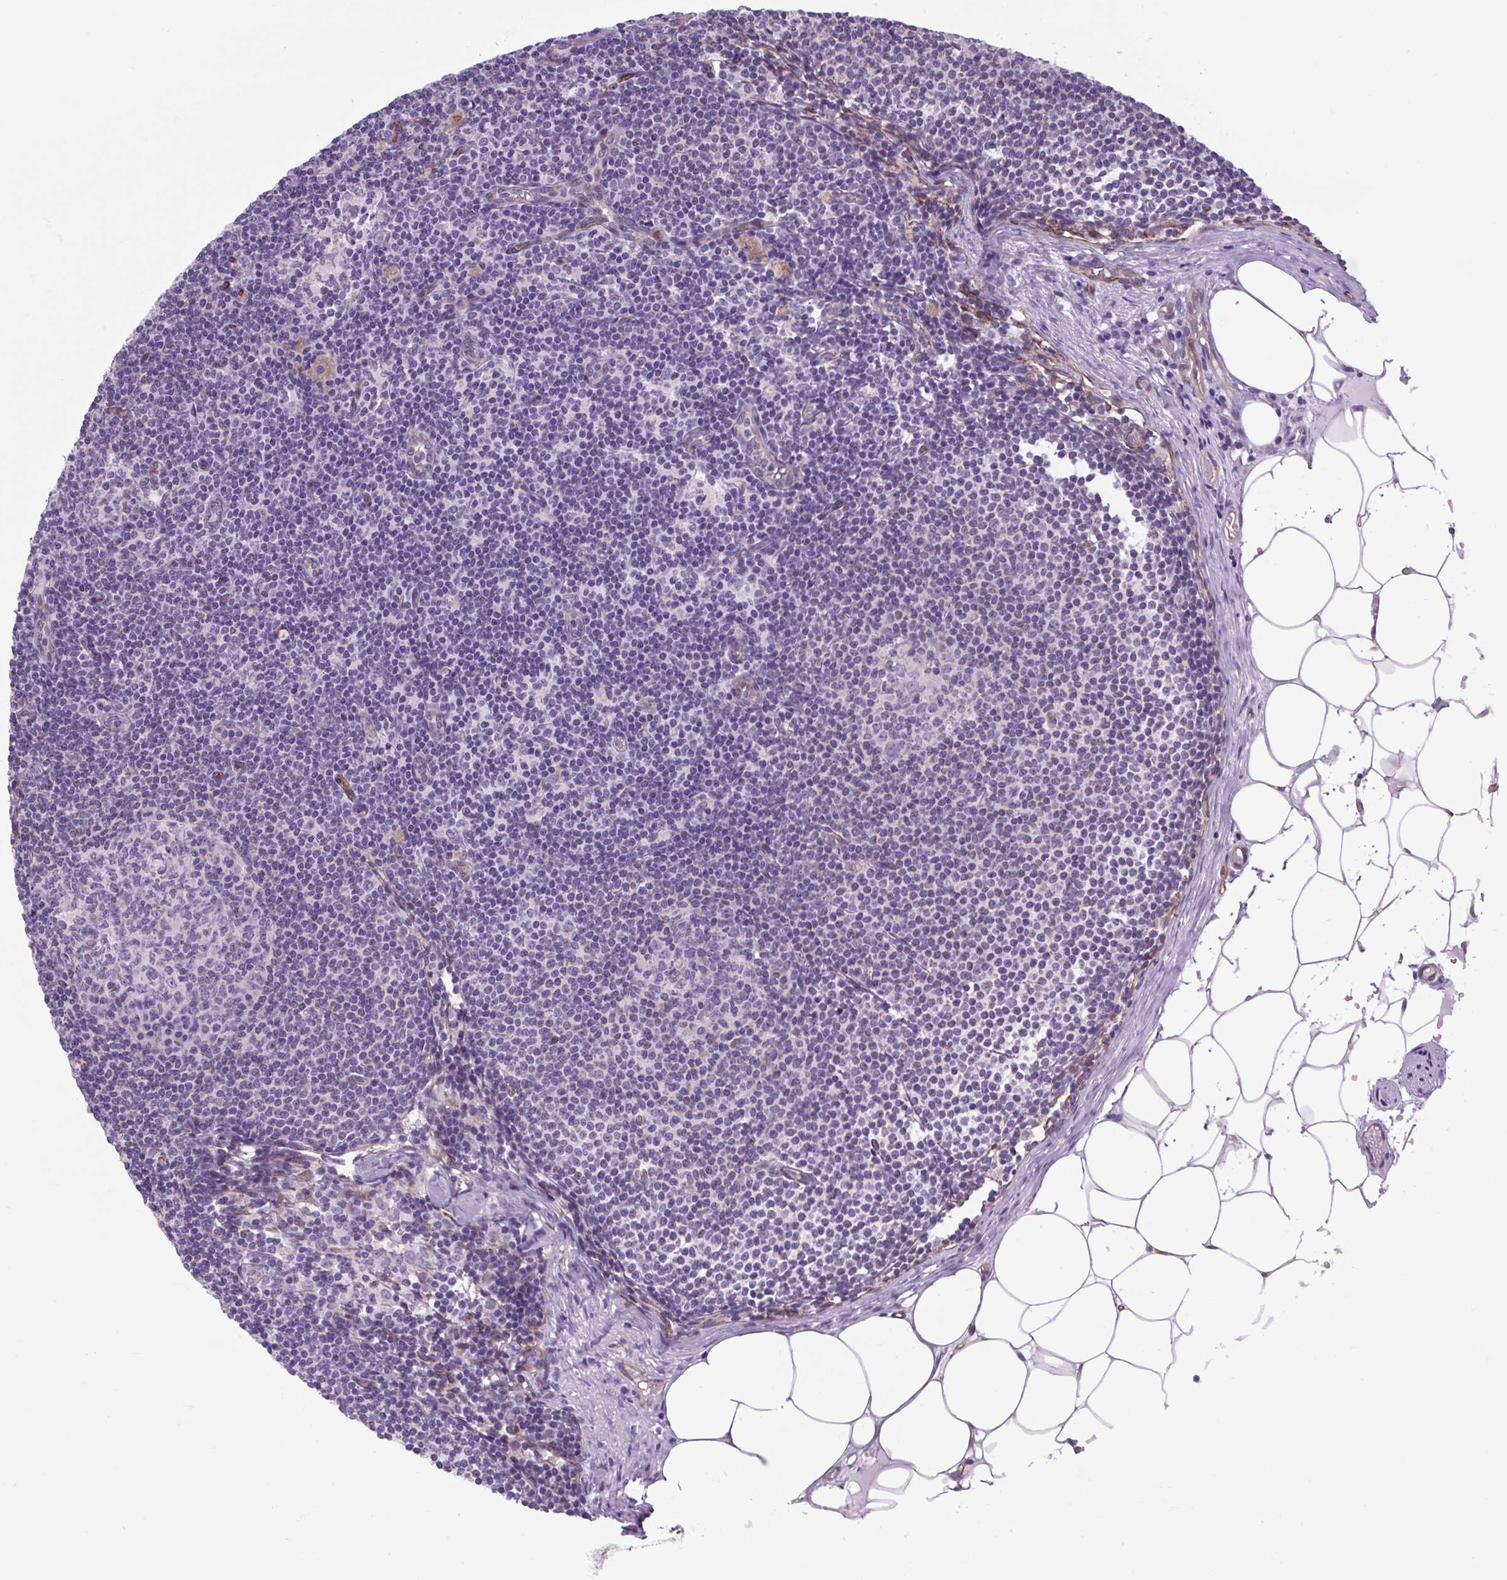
{"staining": {"intensity": "negative", "quantity": "none", "location": "none"}, "tissue": "lymph node", "cell_type": "Germinal center cells", "image_type": "normal", "snomed": [{"axis": "morphology", "description": "Normal tissue, NOS"}, {"axis": "topography", "description": "Lymph node"}], "caption": "DAB (3,3'-diaminobenzidine) immunohistochemical staining of benign lymph node reveals no significant staining in germinal center cells.", "gene": "RNASE10", "patient": {"sex": "male", "age": 49}}